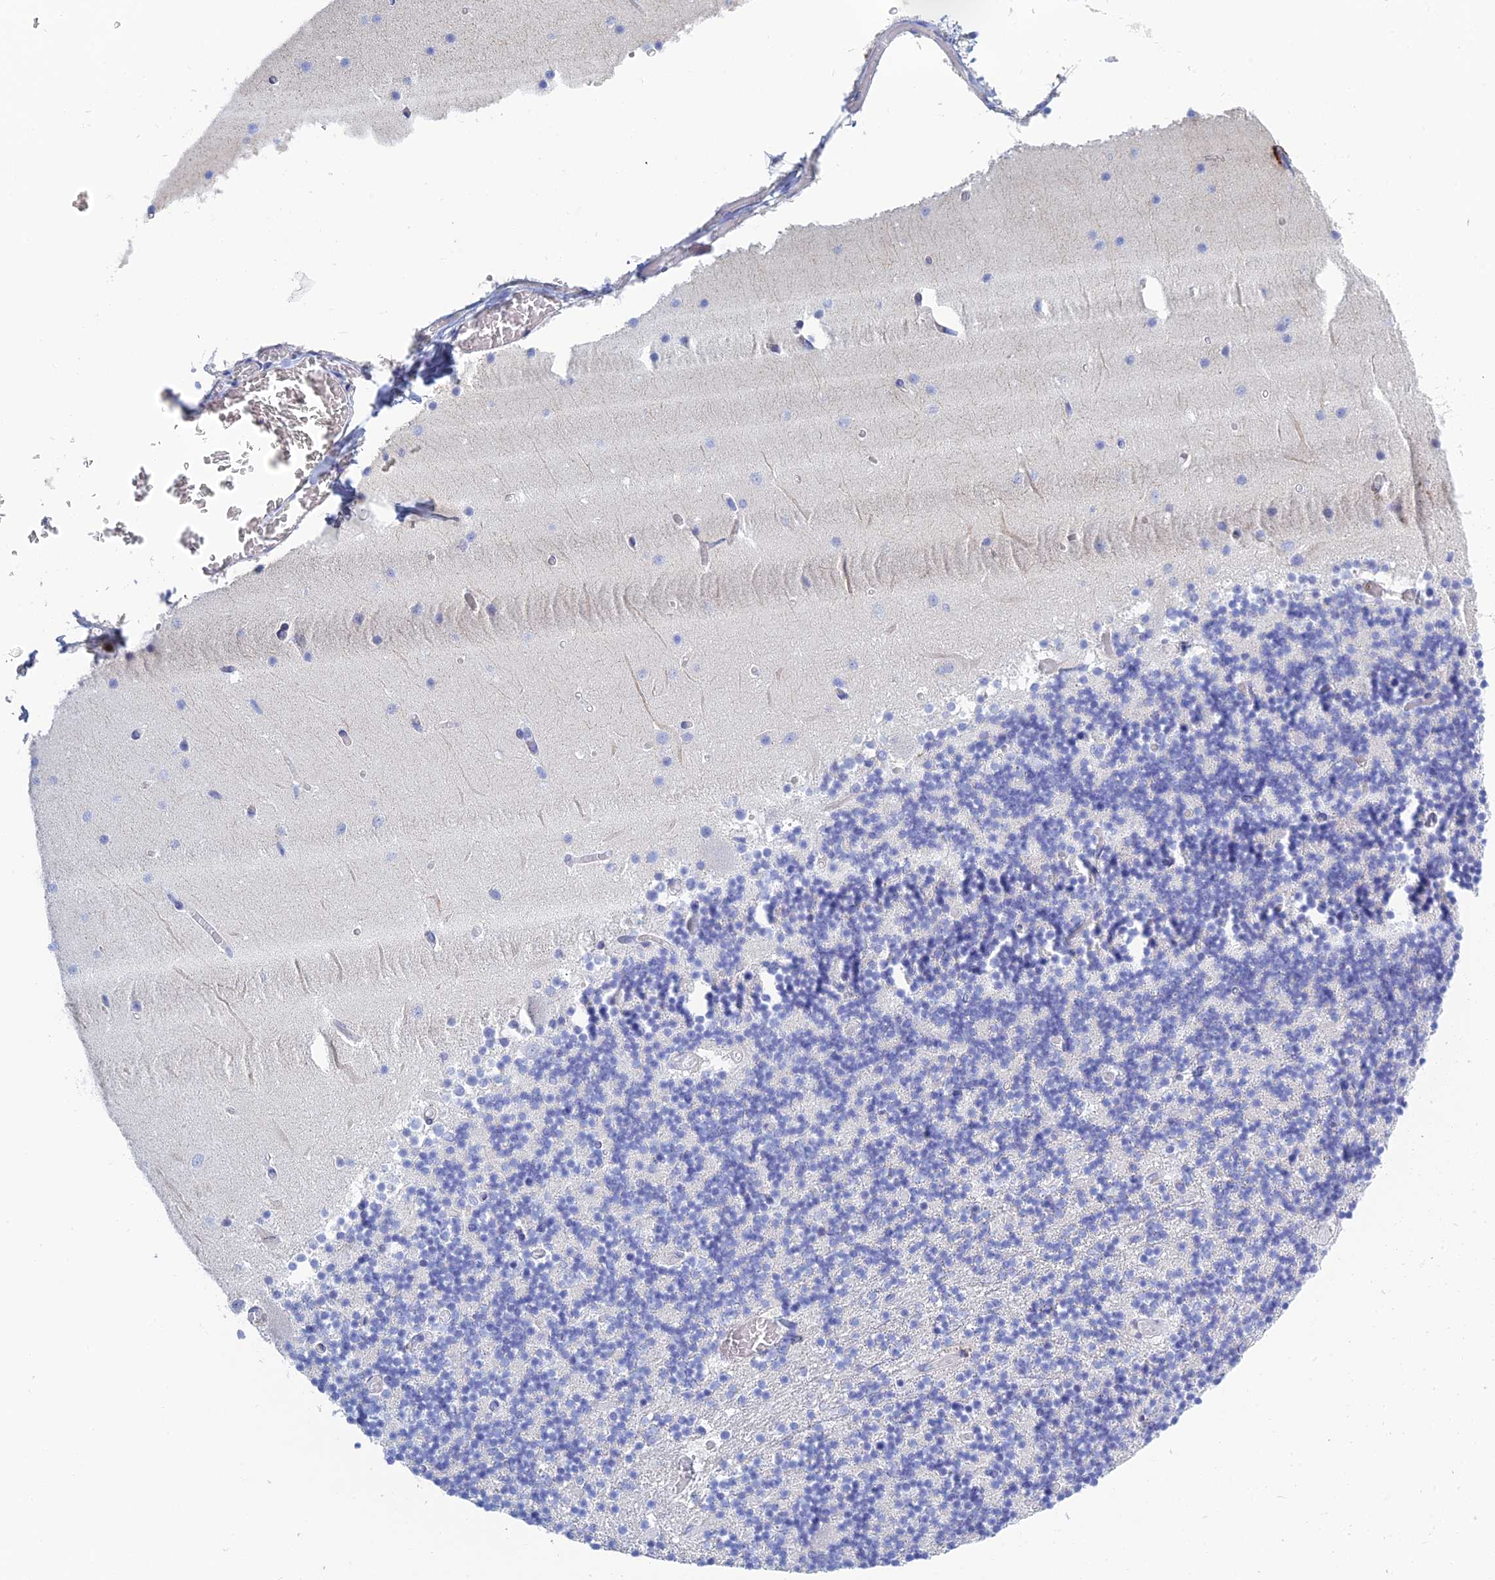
{"staining": {"intensity": "negative", "quantity": "none", "location": "none"}, "tissue": "cerebellum", "cell_type": "Cells in granular layer", "image_type": "normal", "snomed": [{"axis": "morphology", "description": "Normal tissue, NOS"}, {"axis": "topography", "description": "Cerebellum"}], "caption": "DAB (3,3'-diaminobenzidine) immunohistochemical staining of benign cerebellum exhibits no significant positivity in cells in granular layer.", "gene": "PCDHA8", "patient": {"sex": "female", "age": 28}}